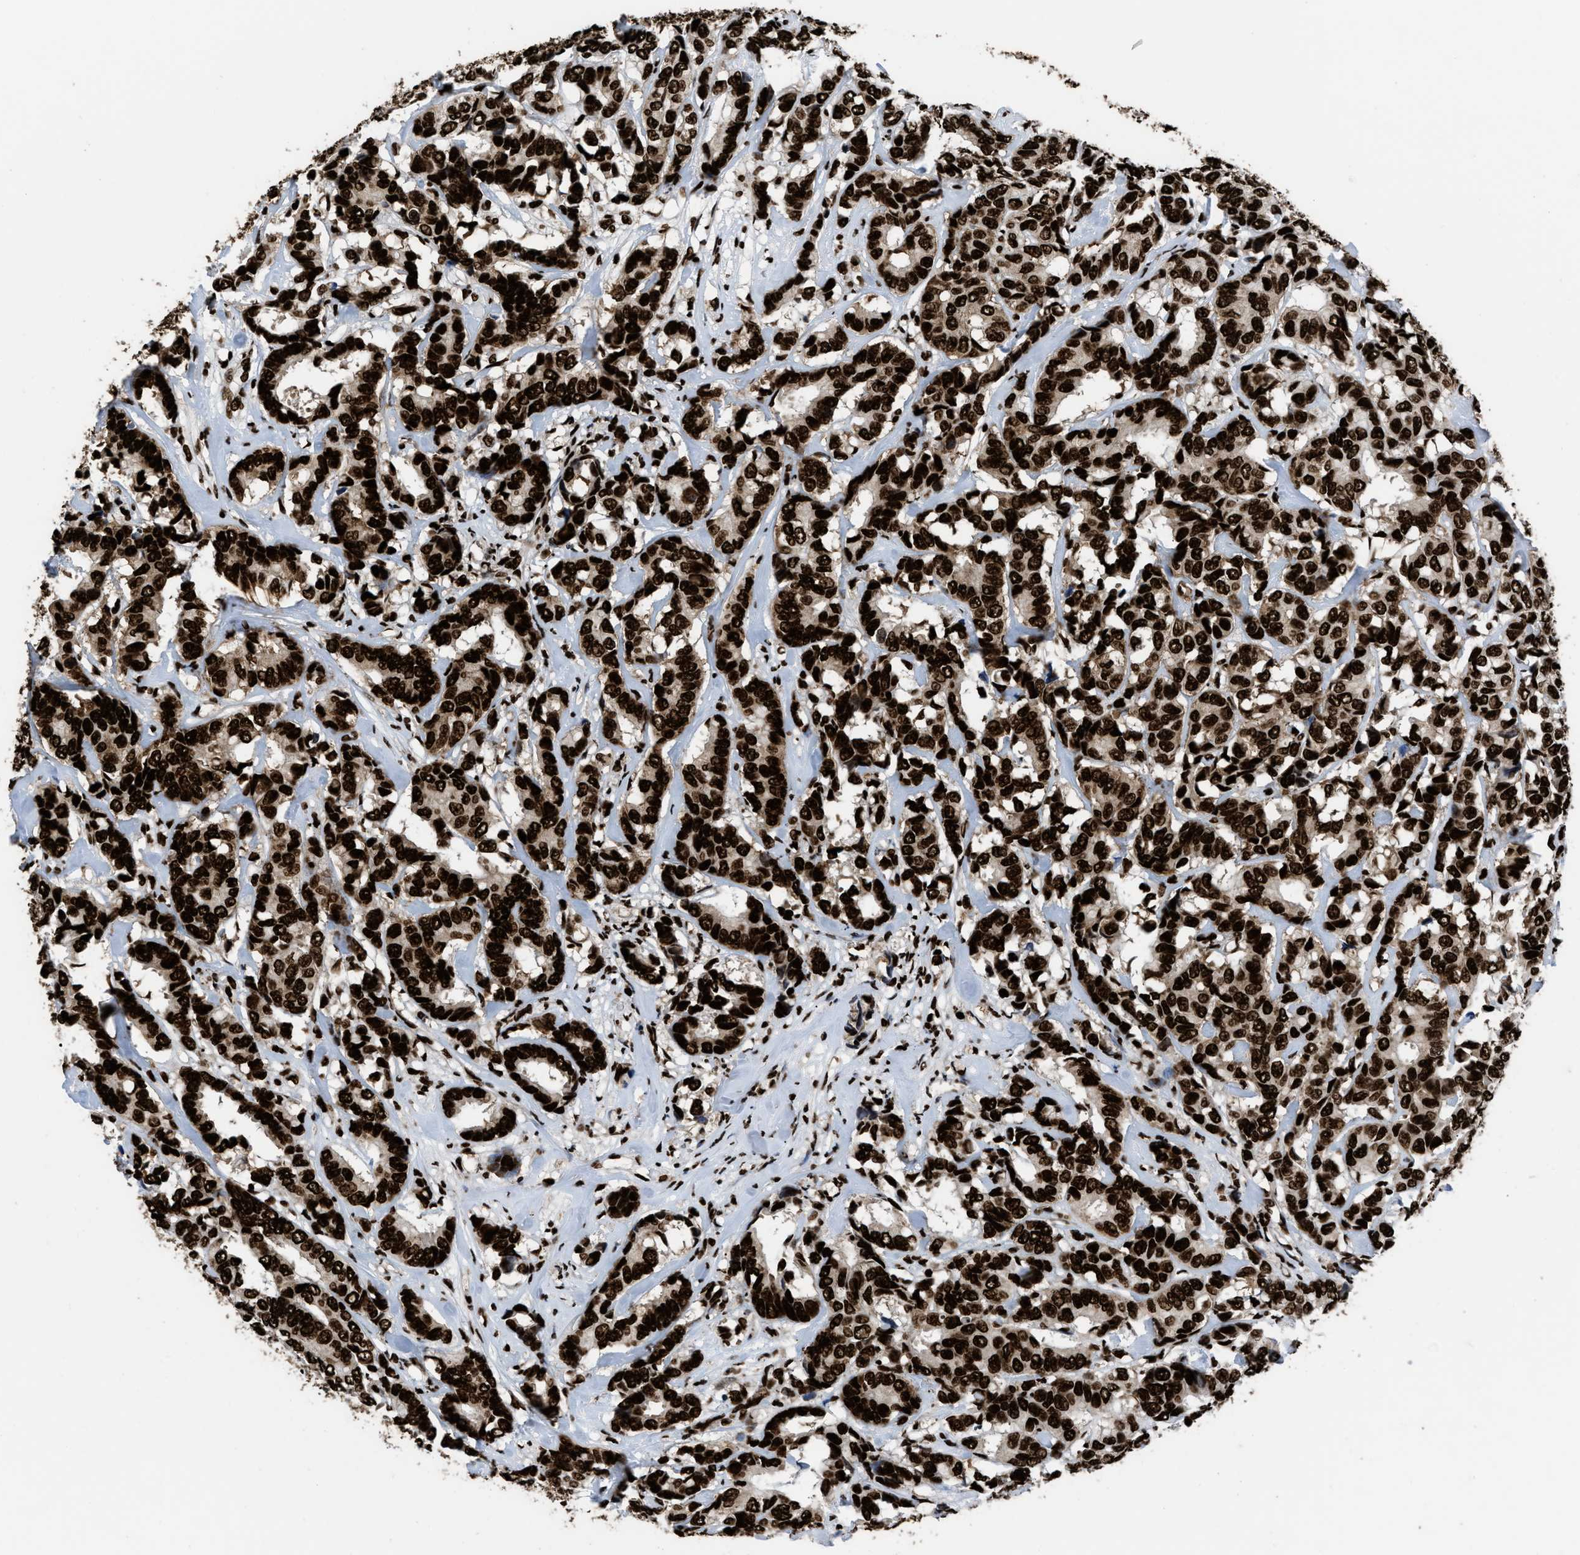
{"staining": {"intensity": "strong", "quantity": ">75%", "location": "nuclear"}, "tissue": "breast cancer", "cell_type": "Tumor cells", "image_type": "cancer", "snomed": [{"axis": "morphology", "description": "Duct carcinoma"}, {"axis": "topography", "description": "Breast"}], "caption": "Immunohistochemical staining of breast cancer (intraductal carcinoma) demonstrates strong nuclear protein positivity in approximately >75% of tumor cells. The protein of interest is shown in brown color, while the nuclei are stained blue.", "gene": "HNRNPM", "patient": {"sex": "female", "age": 87}}